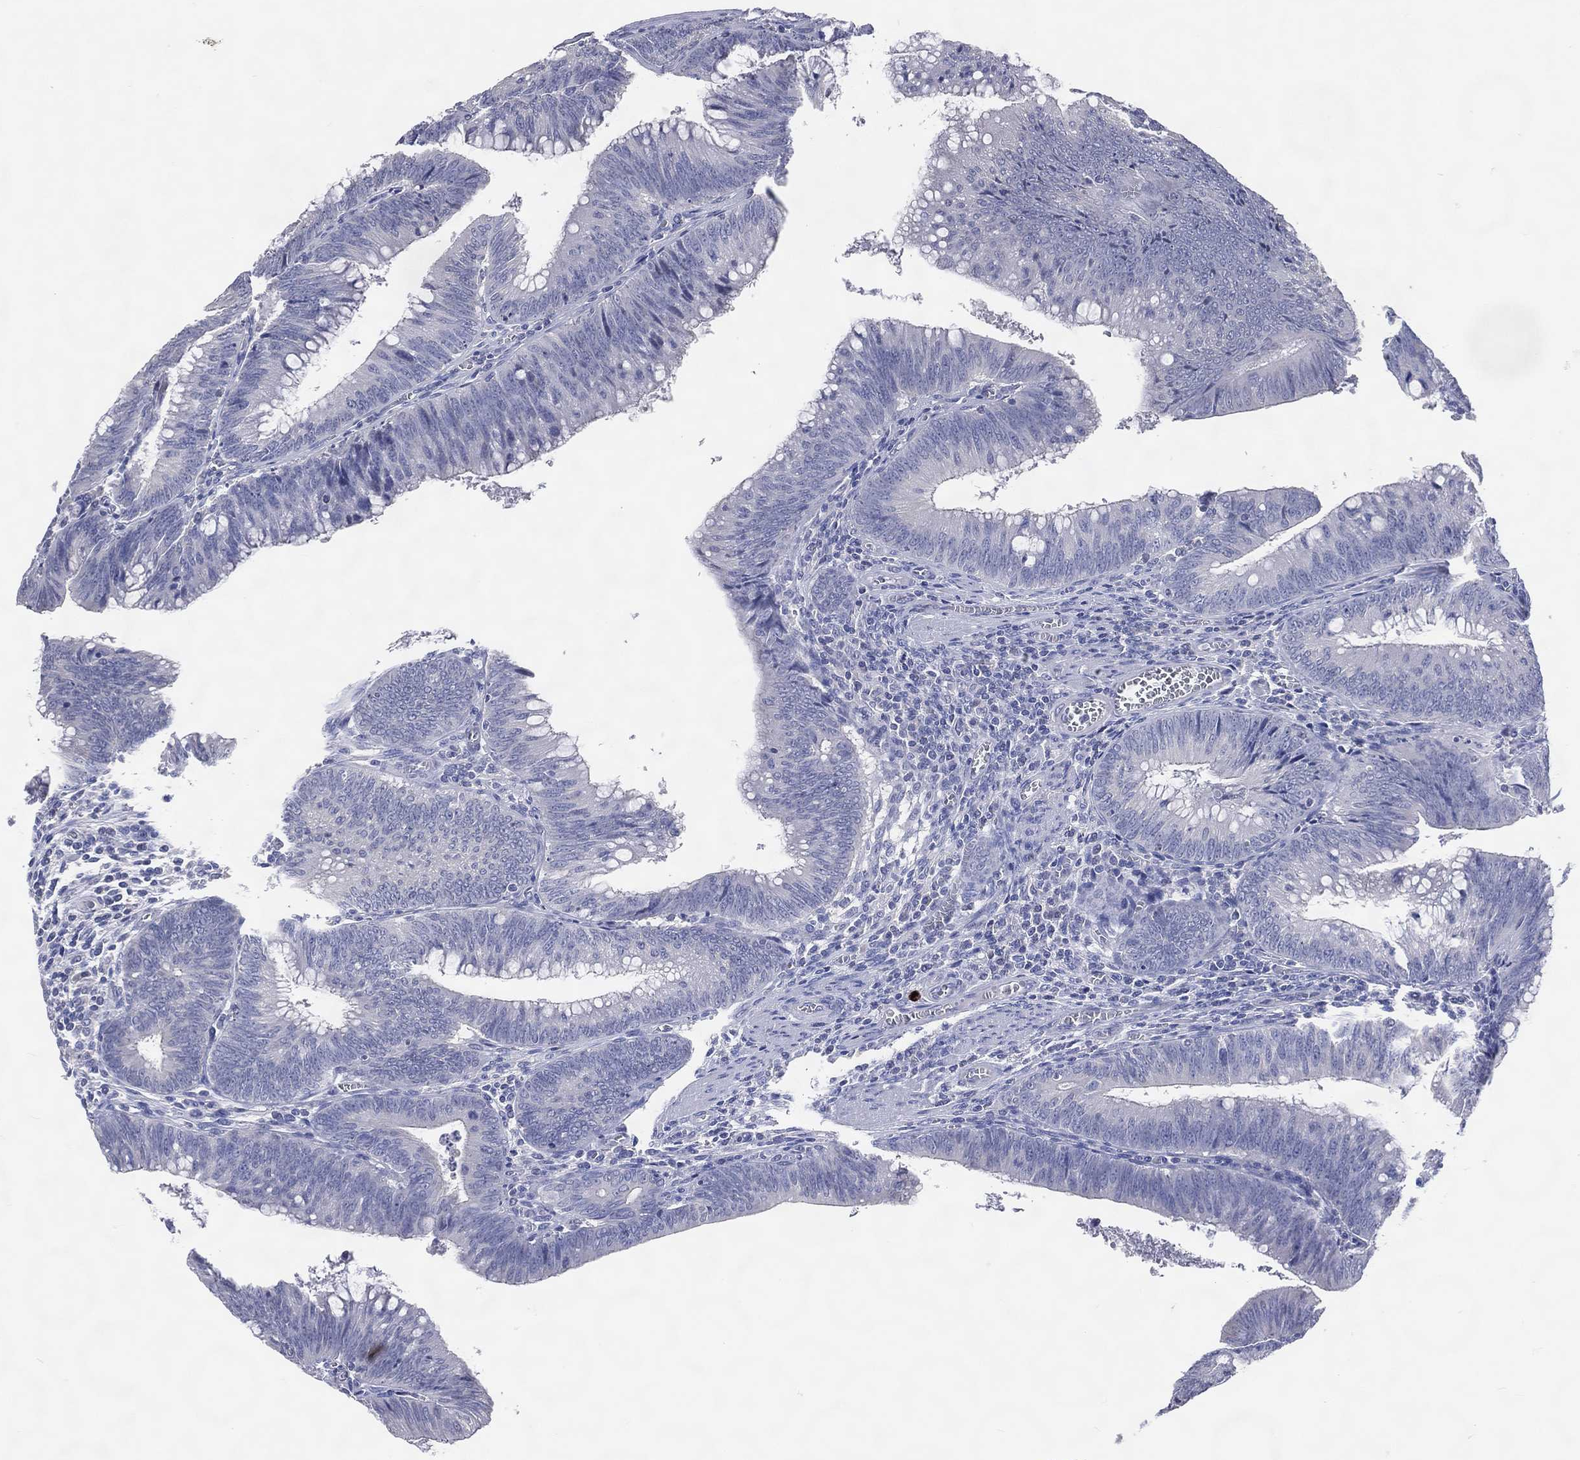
{"staining": {"intensity": "negative", "quantity": "none", "location": "none"}, "tissue": "colorectal cancer", "cell_type": "Tumor cells", "image_type": "cancer", "snomed": [{"axis": "morphology", "description": "Adenocarcinoma, NOS"}, {"axis": "topography", "description": "Rectum"}], "caption": "Immunohistochemical staining of colorectal cancer (adenocarcinoma) reveals no significant expression in tumor cells.", "gene": "DNAH6", "patient": {"sex": "female", "age": 72}}